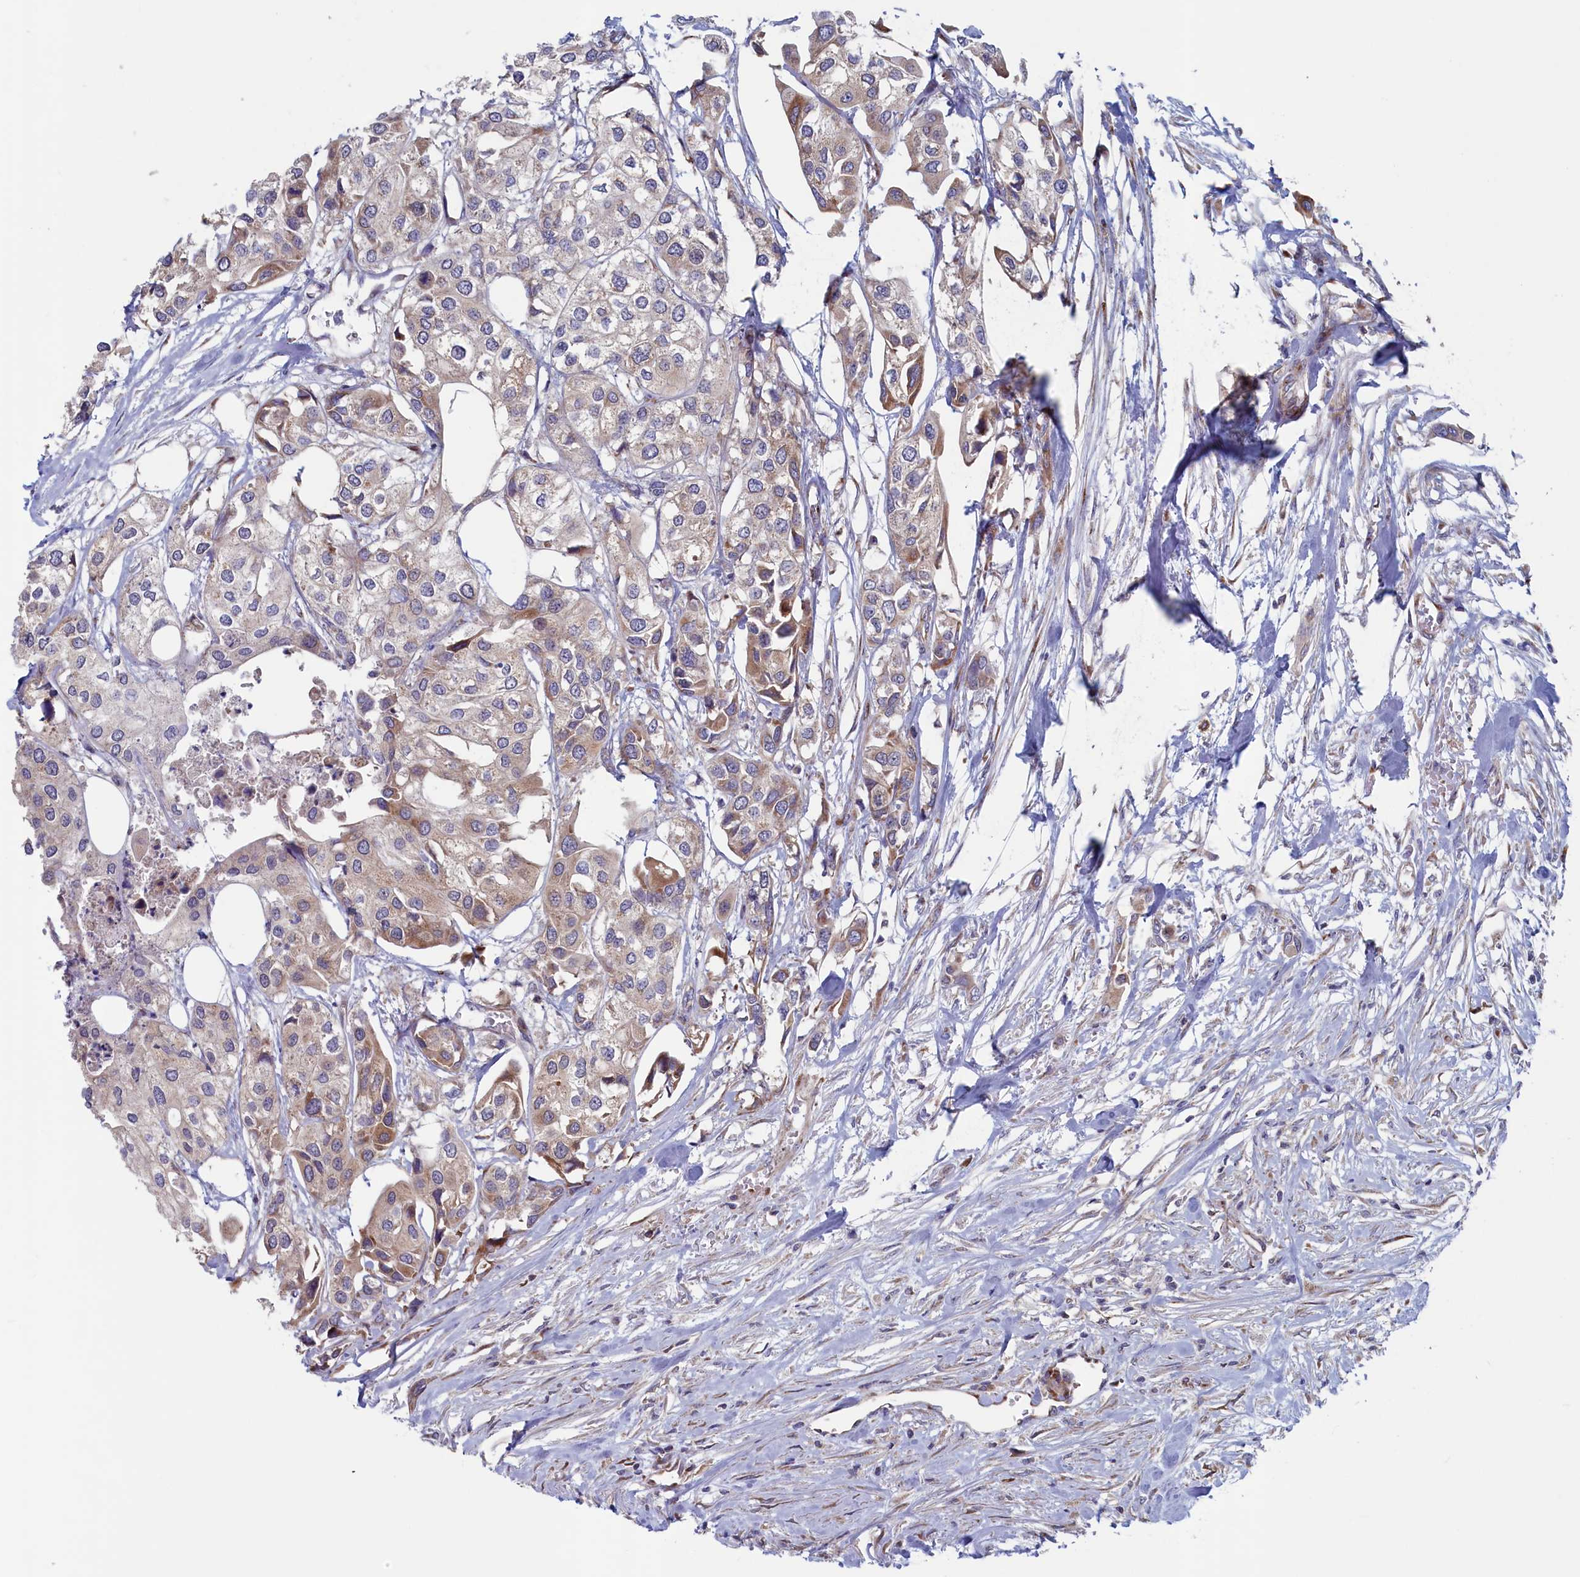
{"staining": {"intensity": "weak", "quantity": "<25%", "location": "cytoplasmic/membranous"}, "tissue": "urothelial cancer", "cell_type": "Tumor cells", "image_type": "cancer", "snomed": [{"axis": "morphology", "description": "Urothelial carcinoma, High grade"}, {"axis": "topography", "description": "Urinary bladder"}], "caption": "Tumor cells are negative for brown protein staining in urothelial cancer.", "gene": "MTFMT", "patient": {"sex": "male", "age": 64}}